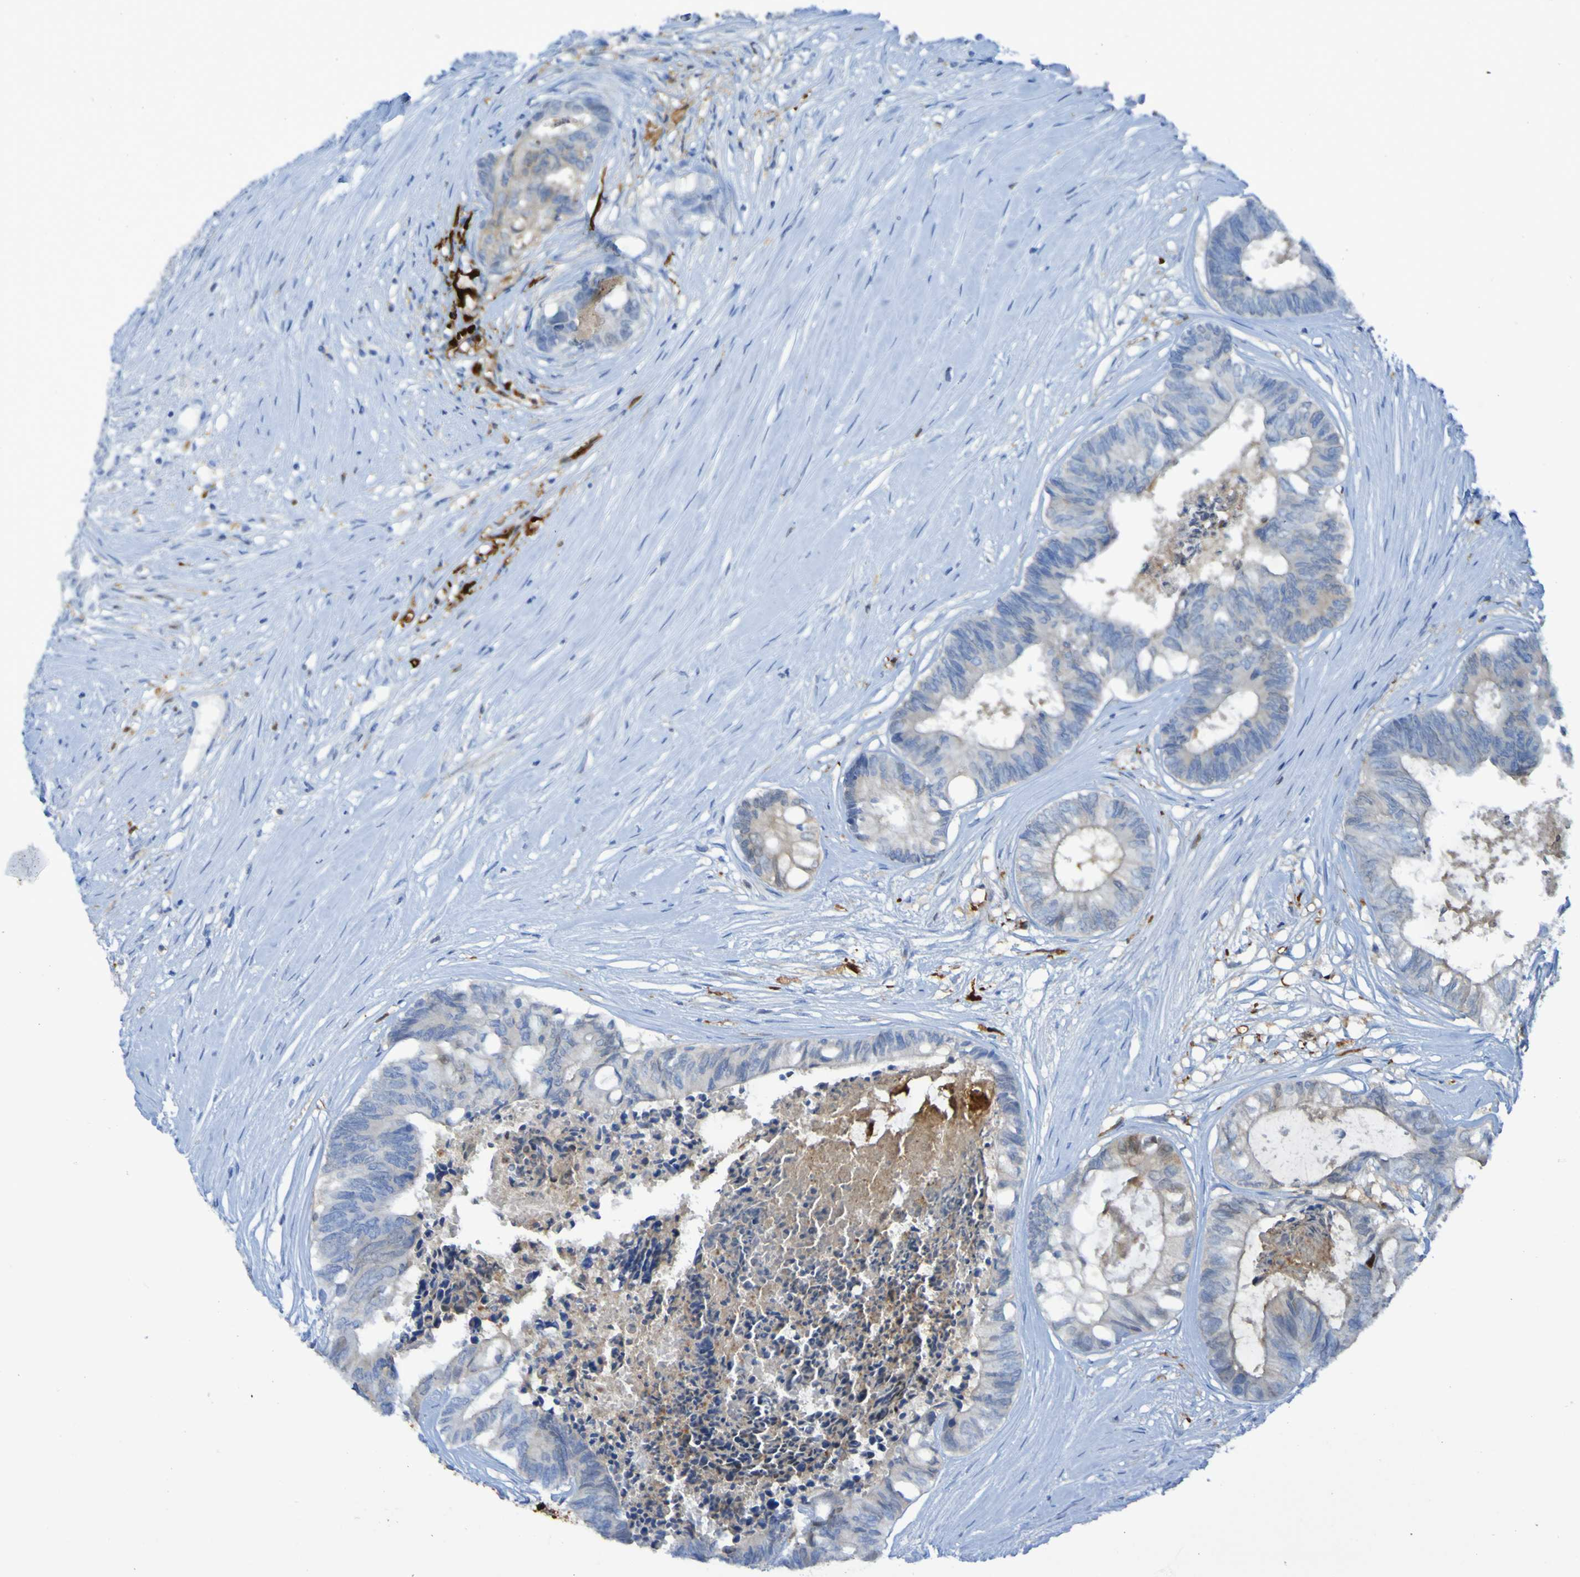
{"staining": {"intensity": "weak", "quantity": "25%-75%", "location": "cytoplasmic/membranous"}, "tissue": "colorectal cancer", "cell_type": "Tumor cells", "image_type": "cancer", "snomed": [{"axis": "morphology", "description": "Adenocarcinoma, NOS"}, {"axis": "topography", "description": "Rectum"}], "caption": "IHC of colorectal cancer displays low levels of weak cytoplasmic/membranous staining in approximately 25%-75% of tumor cells.", "gene": "MPPE1", "patient": {"sex": "male", "age": 63}}